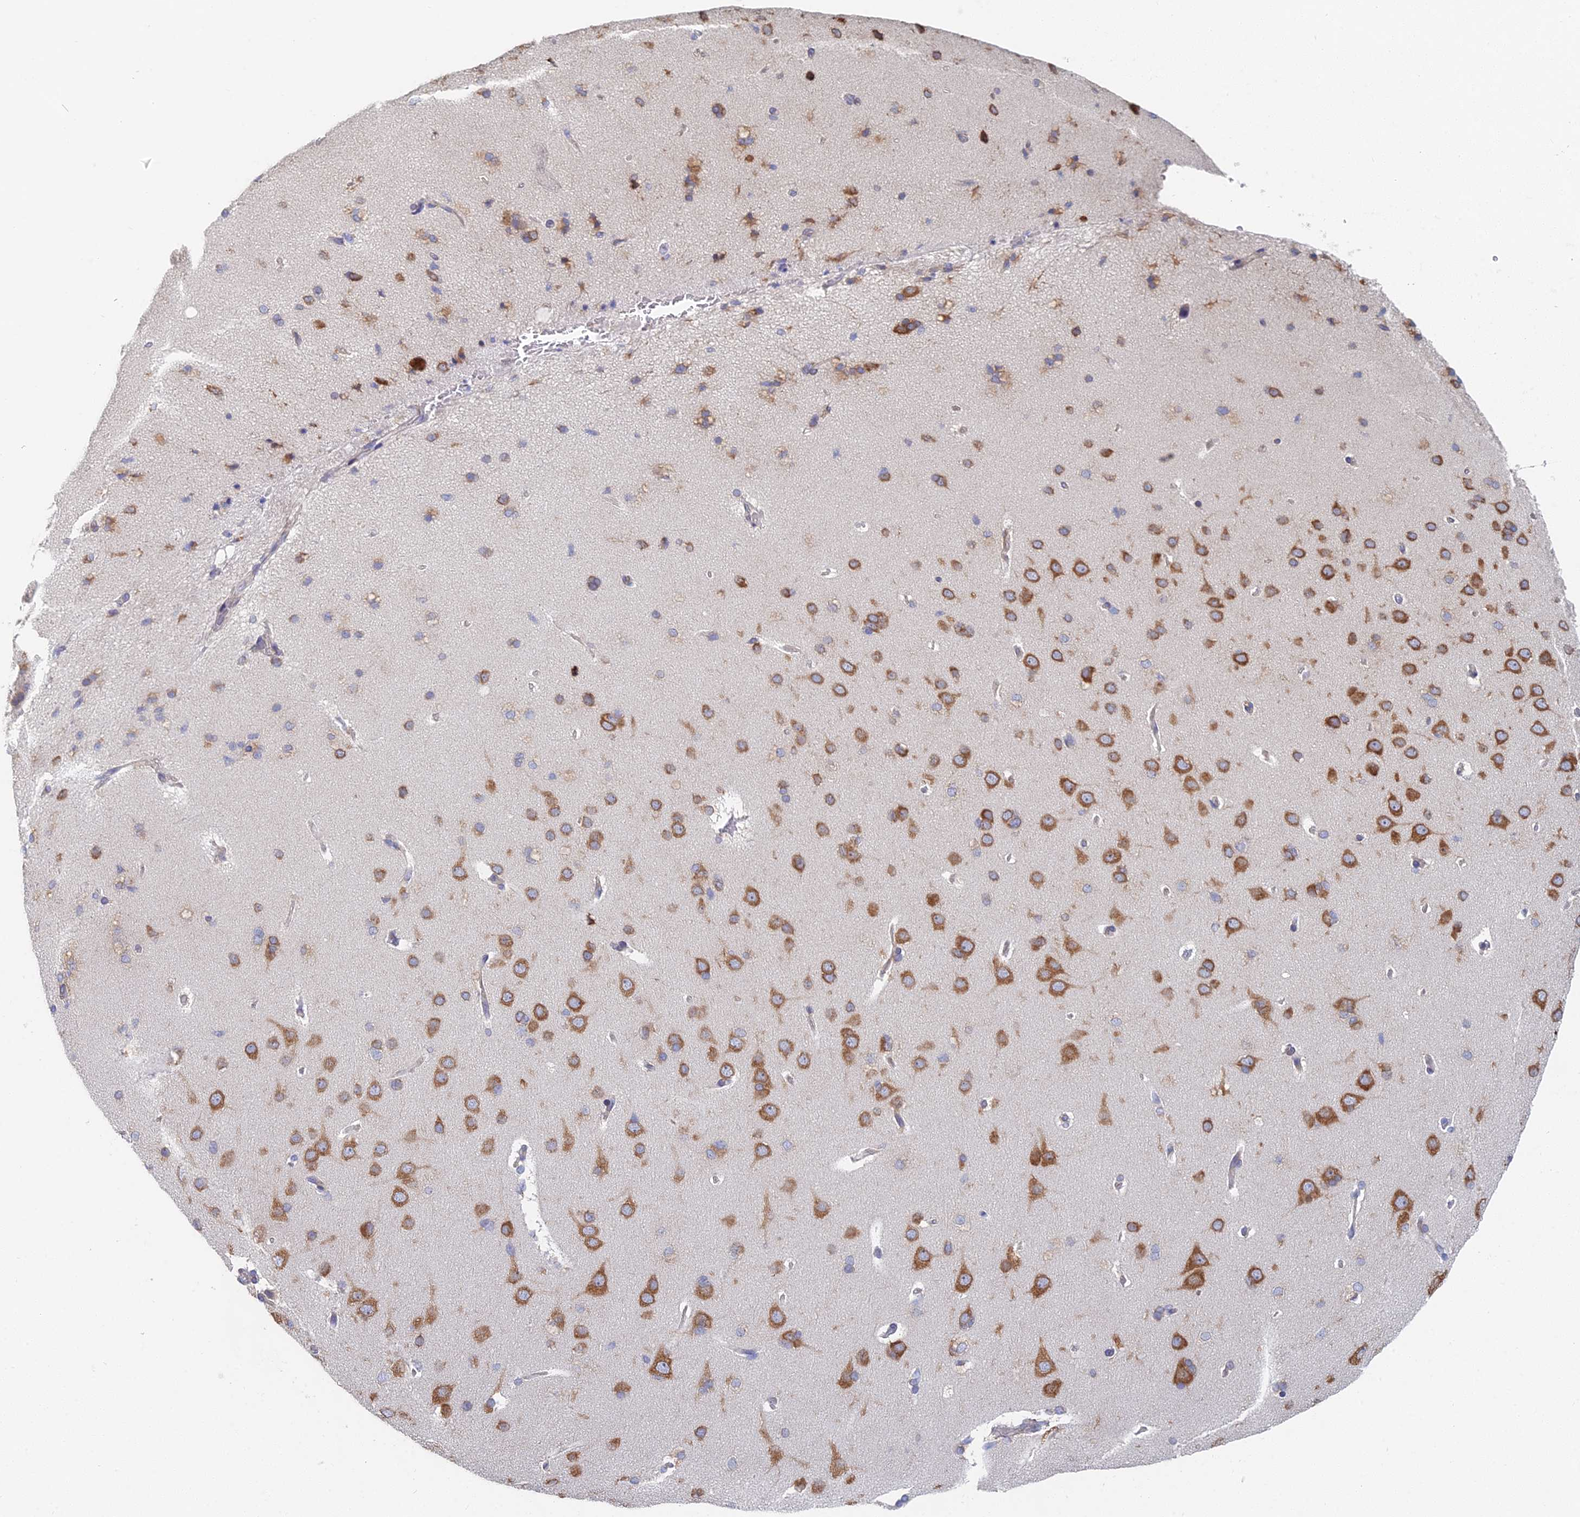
{"staining": {"intensity": "negative", "quantity": "none", "location": "none"}, "tissue": "cerebral cortex", "cell_type": "Endothelial cells", "image_type": "normal", "snomed": [{"axis": "morphology", "description": "Normal tissue, NOS"}, {"axis": "topography", "description": "Cerebral cortex"}], "caption": "There is no significant positivity in endothelial cells of cerebral cortex. The staining was performed using DAB (3,3'-diaminobenzidine) to visualize the protein expression in brown, while the nuclei were stained in blue with hematoxylin (Magnification: 20x).", "gene": "ELOF1", "patient": {"sex": "male", "age": 62}}